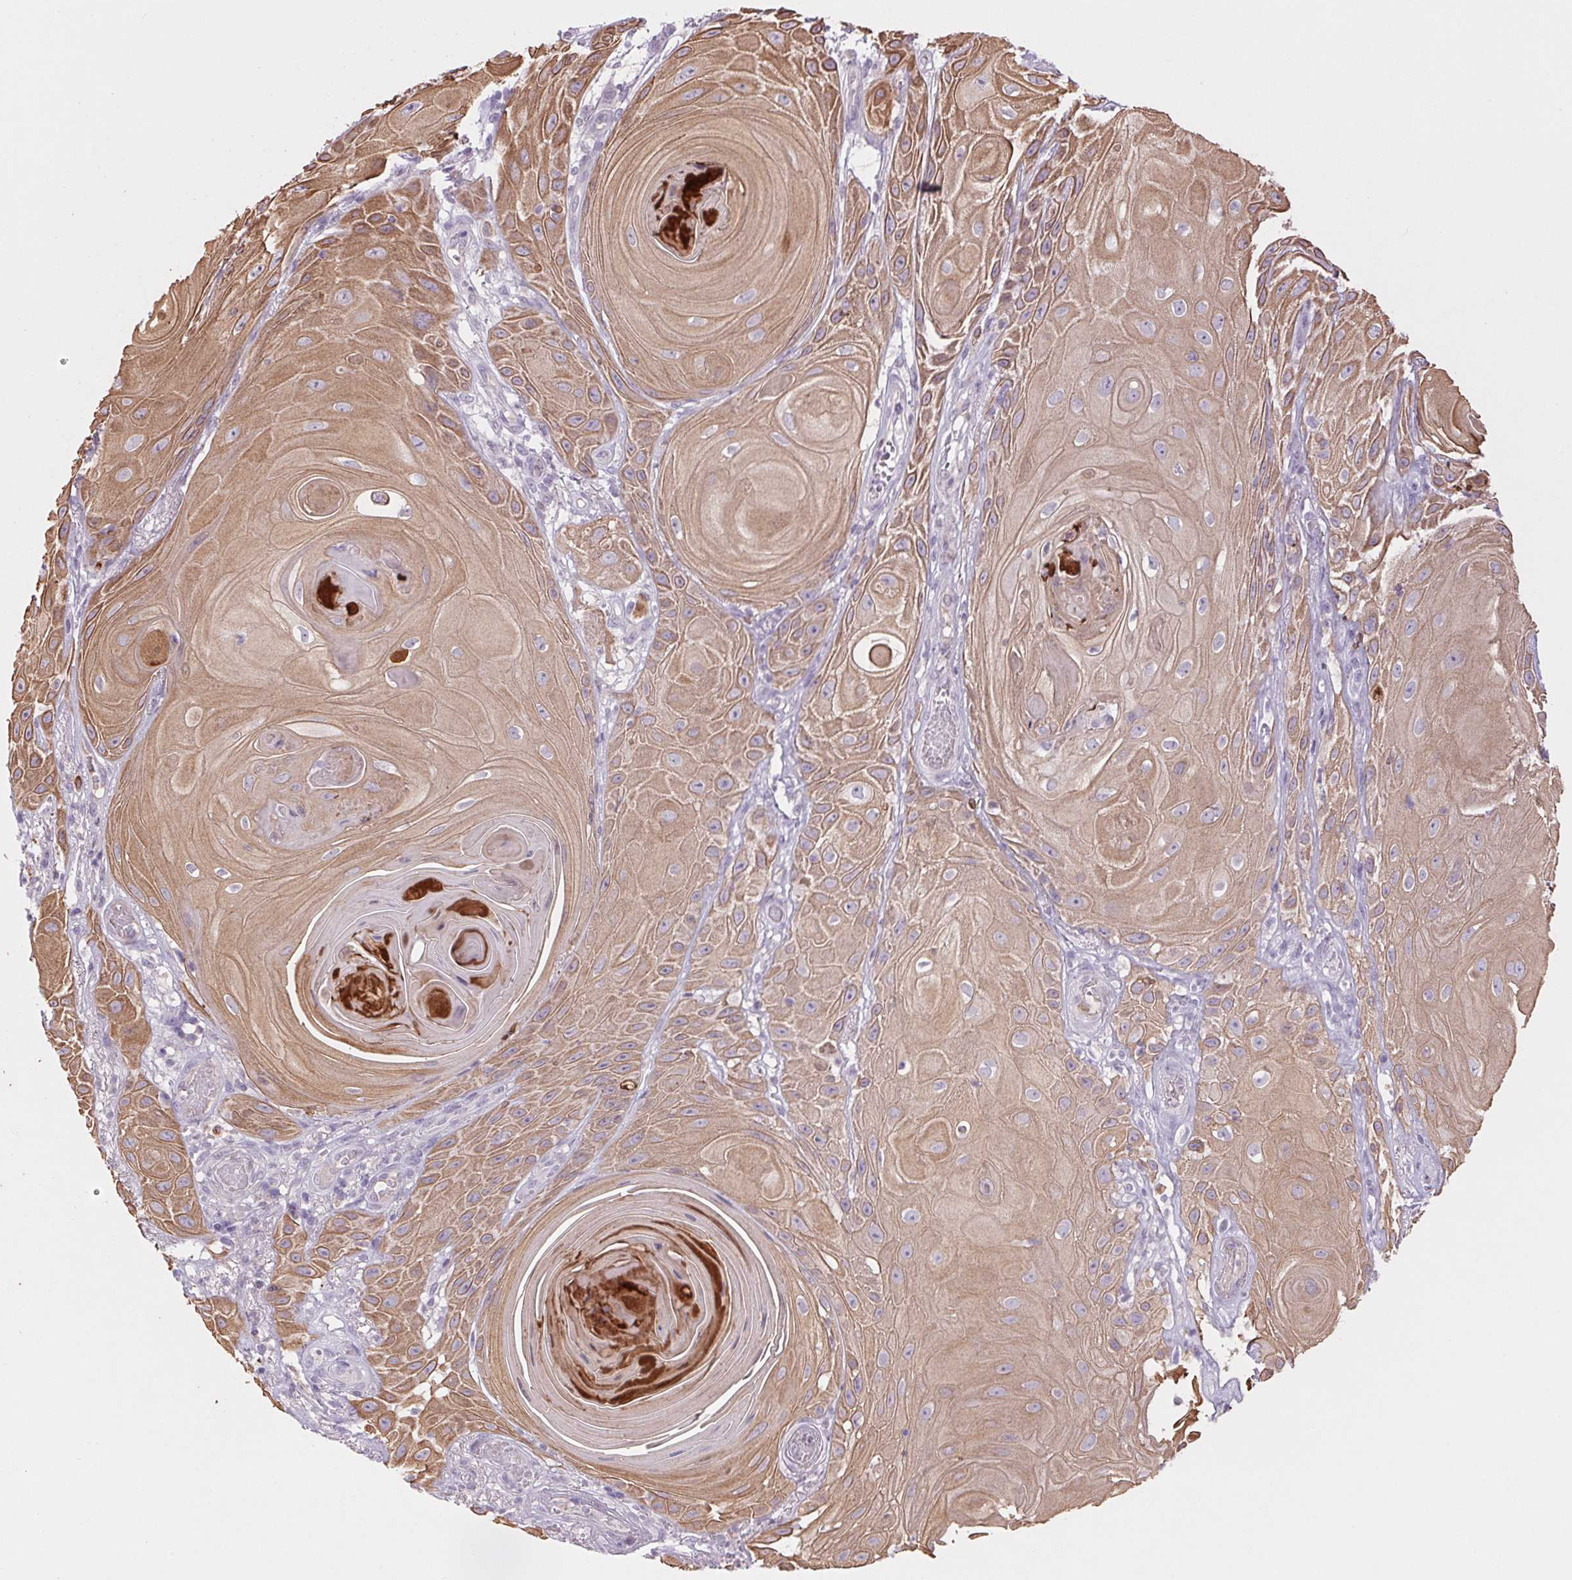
{"staining": {"intensity": "moderate", "quantity": ">75%", "location": "cytoplasmic/membranous"}, "tissue": "skin cancer", "cell_type": "Tumor cells", "image_type": "cancer", "snomed": [{"axis": "morphology", "description": "Squamous cell carcinoma, NOS"}, {"axis": "topography", "description": "Skin"}], "caption": "This photomicrograph reveals immunohistochemistry staining of human skin squamous cell carcinoma, with medium moderate cytoplasmic/membranous positivity in about >75% of tumor cells.", "gene": "KRT1", "patient": {"sex": "male", "age": 62}}